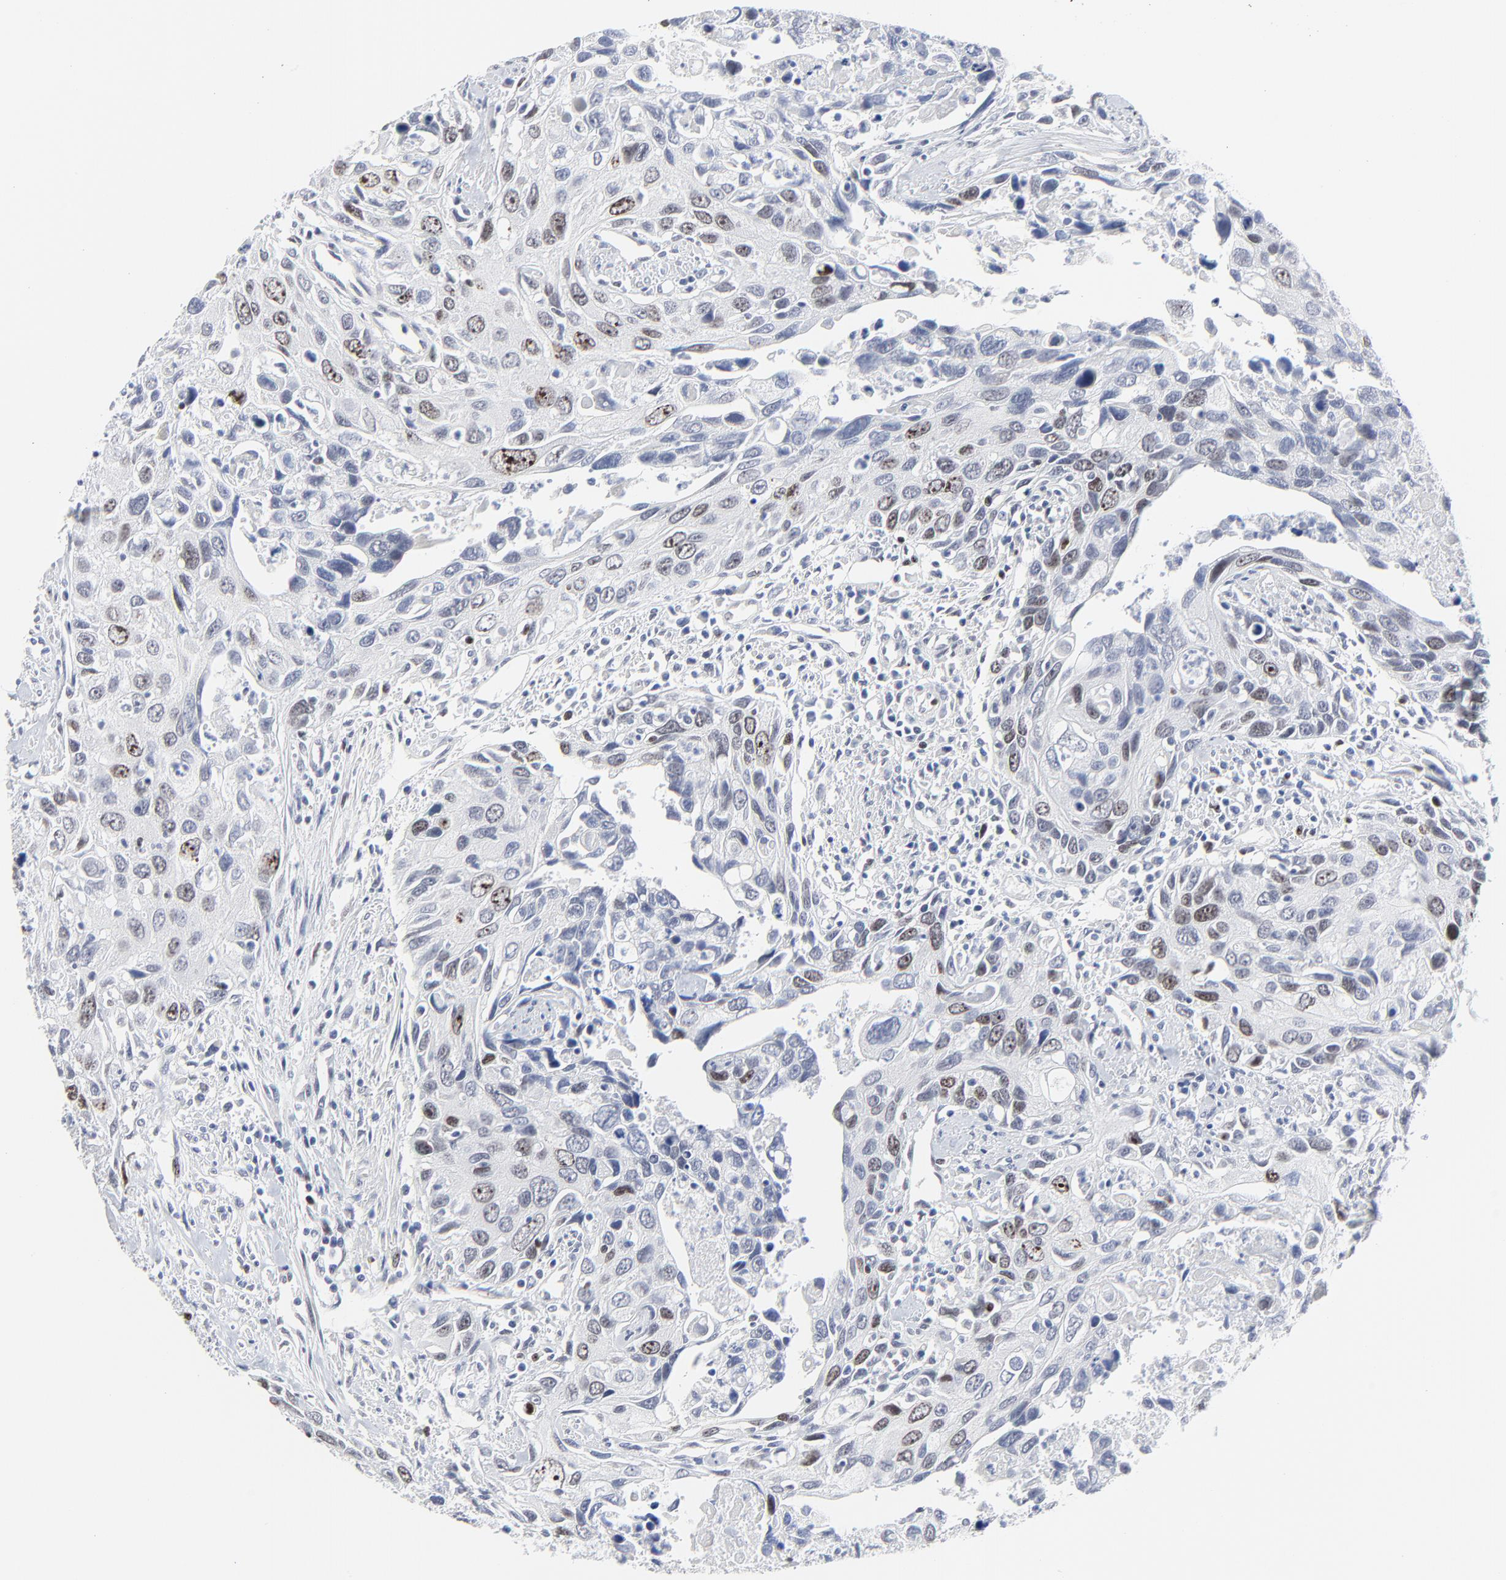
{"staining": {"intensity": "weak", "quantity": "<25%", "location": "nuclear"}, "tissue": "urothelial cancer", "cell_type": "Tumor cells", "image_type": "cancer", "snomed": [{"axis": "morphology", "description": "Urothelial carcinoma, High grade"}, {"axis": "topography", "description": "Urinary bladder"}], "caption": "This is a histopathology image of IHC staining of urothelial cancer, which shows no positivity in tumor cells.", "gene": "ZNF589", "patient": {"sex": "male", "age": 71}}